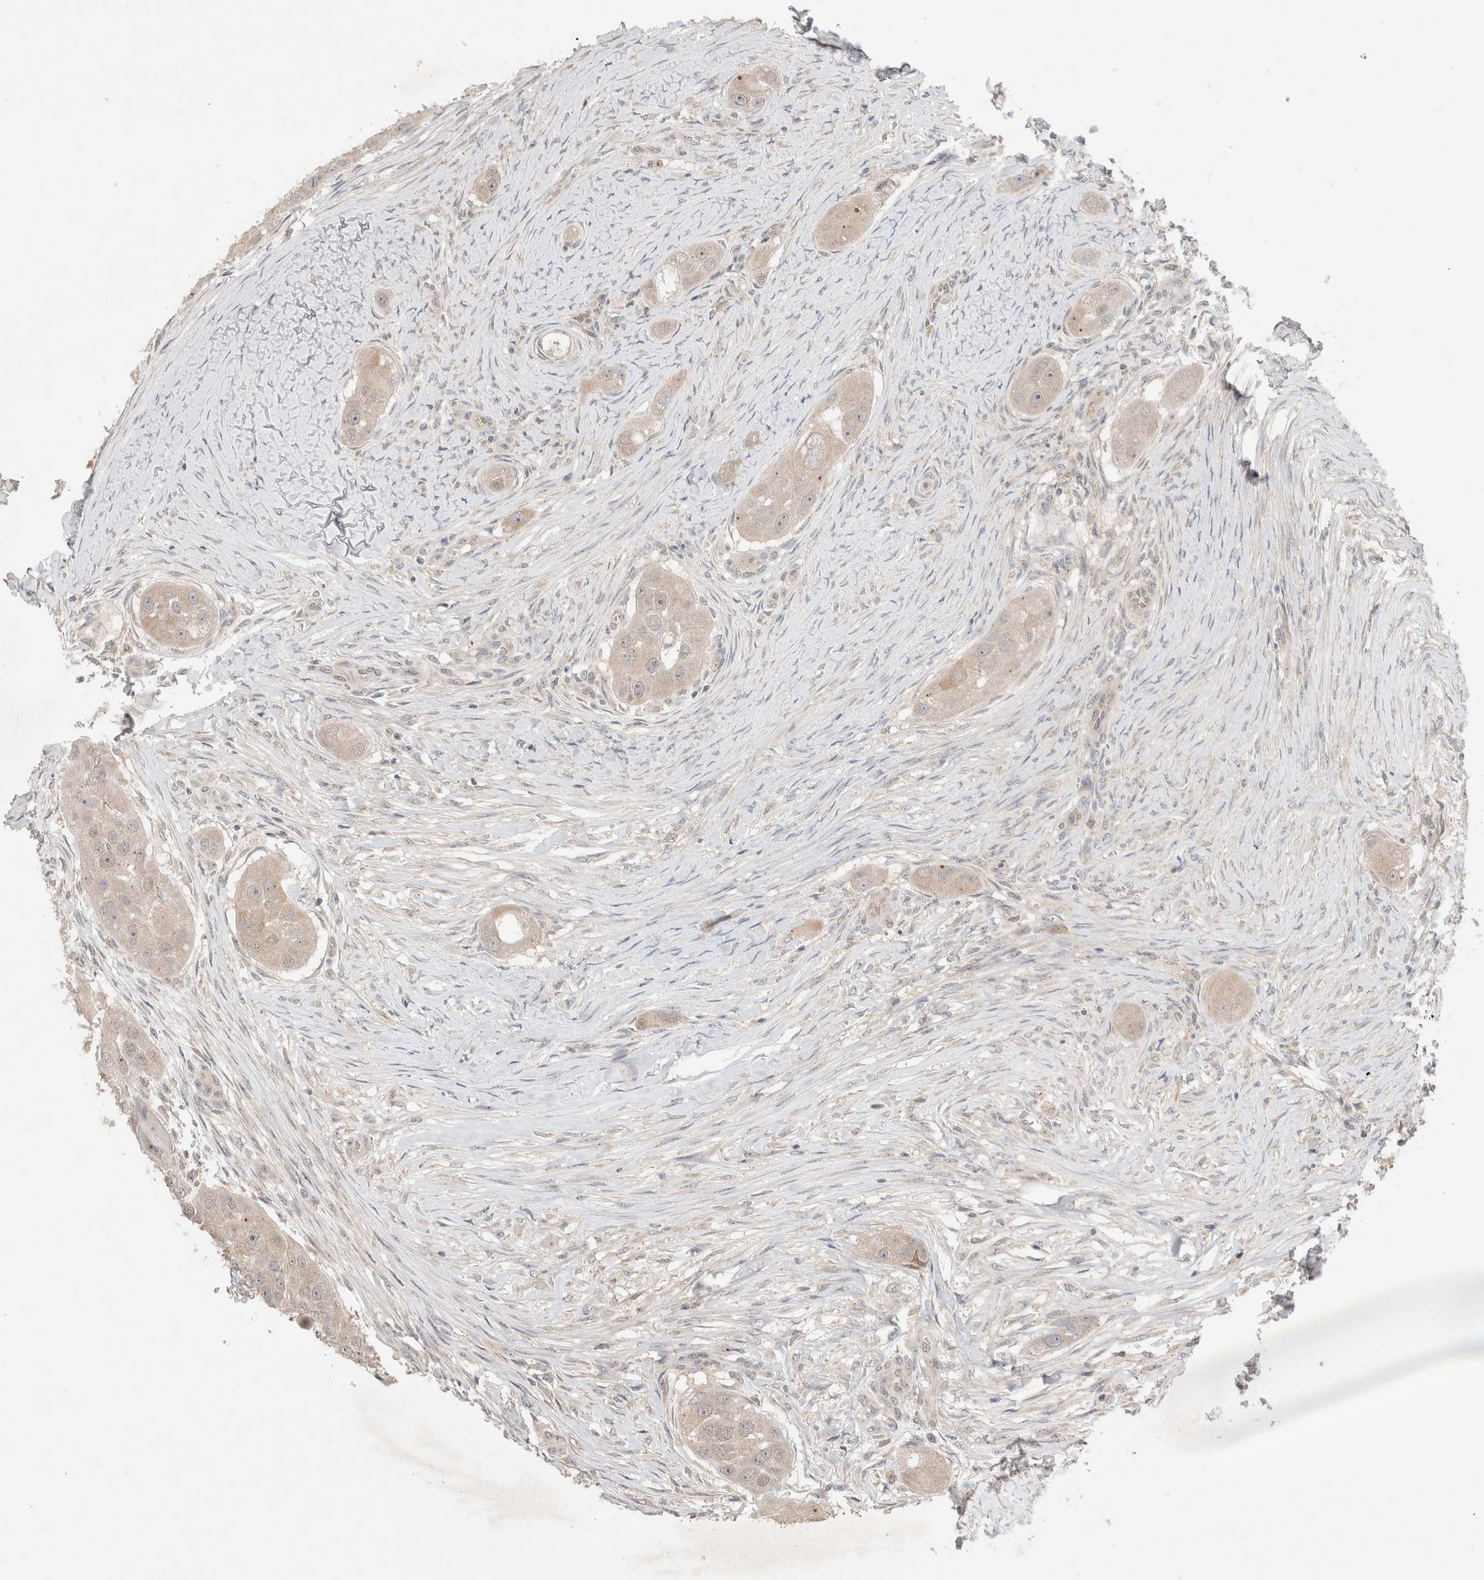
{"staining": {"intensity": "weak", "quantity": "<25%", "location": "cytoplasmic/membranous"}, "tissue": "head and neck cancer", "cell_type": "Tumor cells", "image_type": "cancer", "snomed": [{"axis": "morphology", "description": "Normal tissue, NOS"}, {"axis": "morphology", "description": "Squamous cell carcinoma, NOS"}, {"axis": "topography", "description": "Skeletal muscle"}, {"axis": "topography", "description": "Head-Neck"}], "caption": "The micrograph shows no staining of tumor cells in squamous cell carcinoma (head and neck).", "gene": "SLC29A1", "patient": {"sex": "male", "age": 51}}